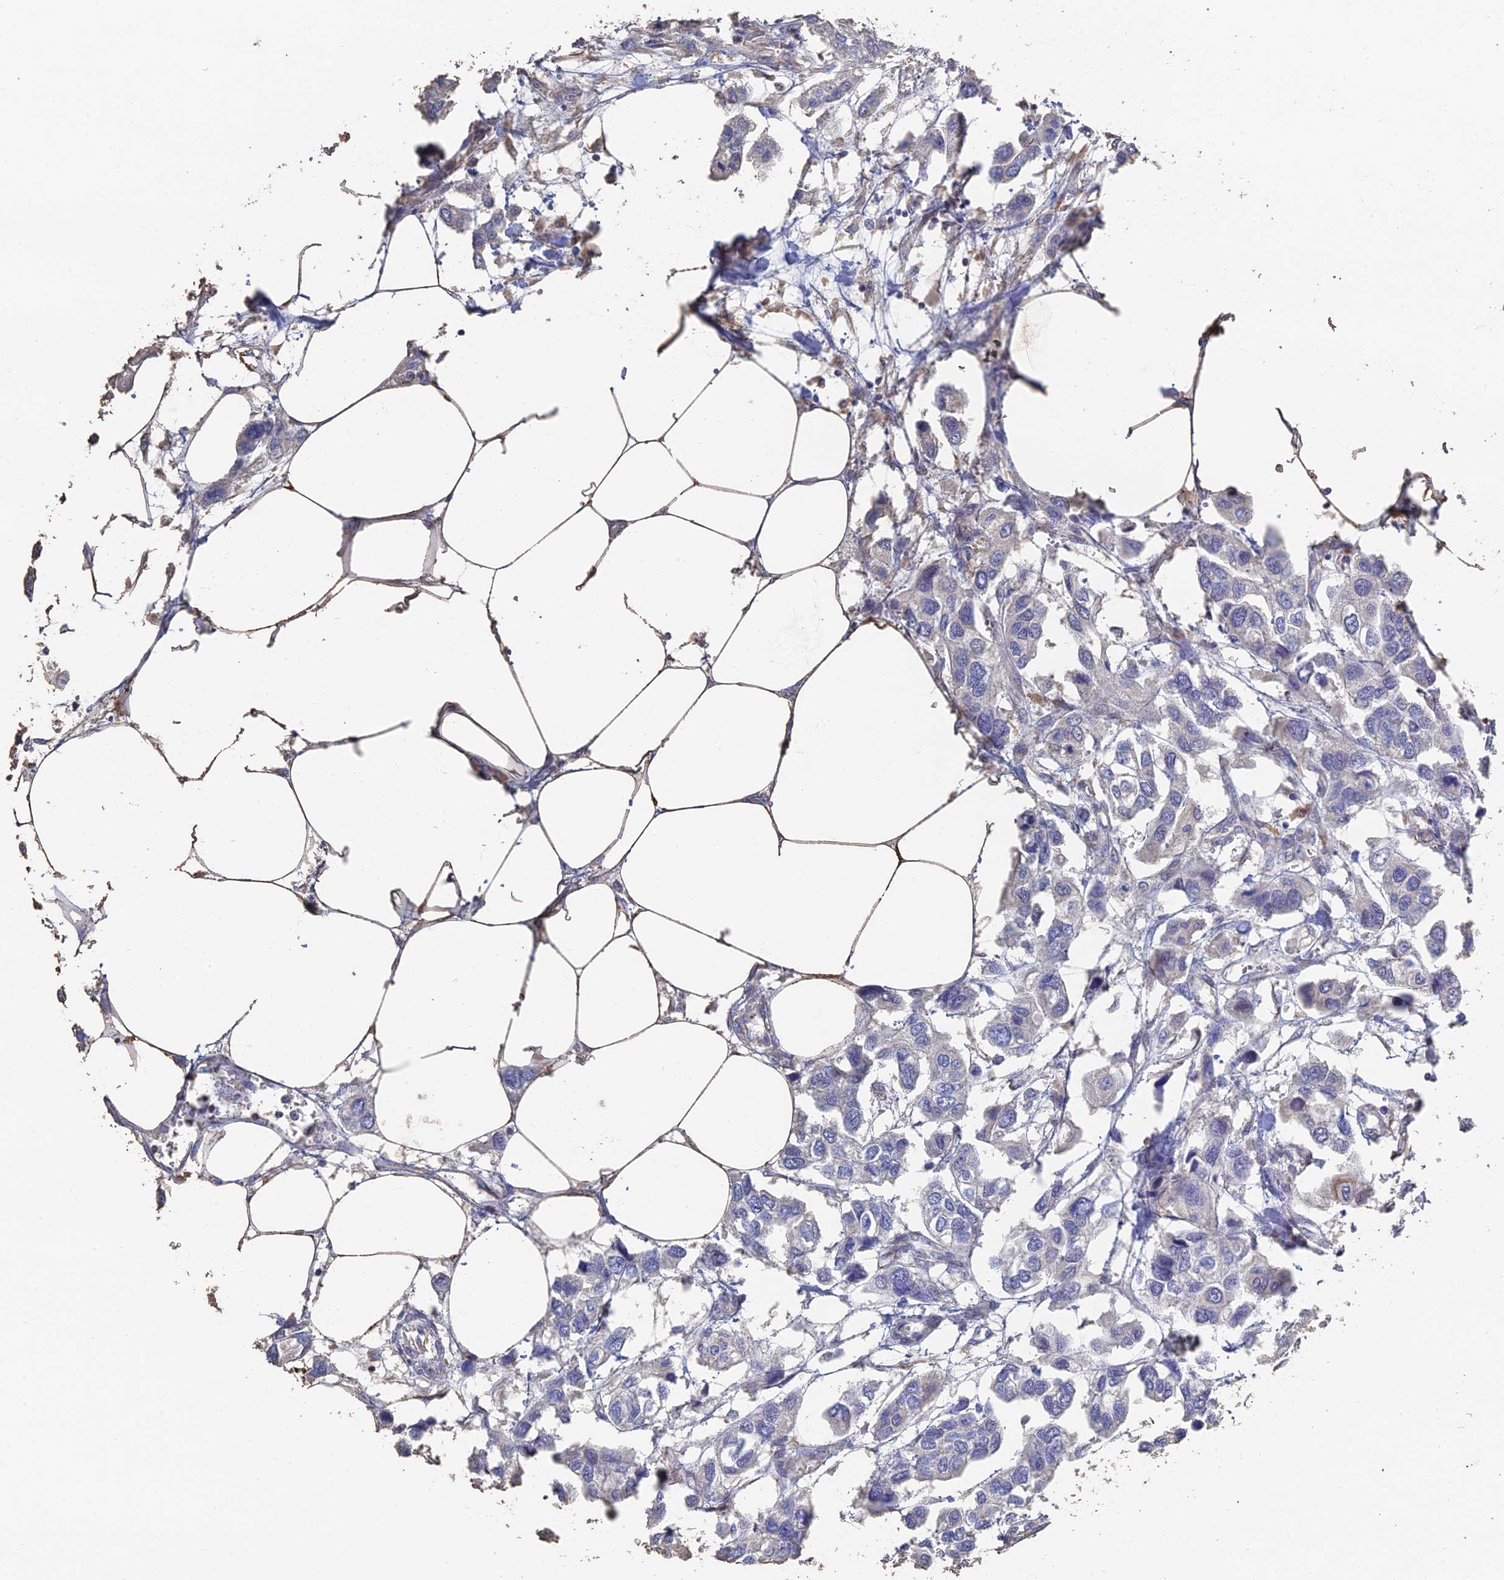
{"staining": {"intensity": "negative", "quantity": "none", "location": "none"}, "tissue": "urothelial cancer", "cell_type": "Tumor cells", "image_type": "cancer", "snomed": [{"axis": "morphology", "description": "Urothelial carcinoma, High grade"}, {"axis": "topography", "description": "Urinary bladder"}], "caption": "Immunohistochemical staining of high-grade urothelial carcinoma exhibits no significant positivity in tumor cells. Nuclei are stained in blue.", "gene": "RPGRIP1L", "patient": {"sex": "male", "age": 67}}